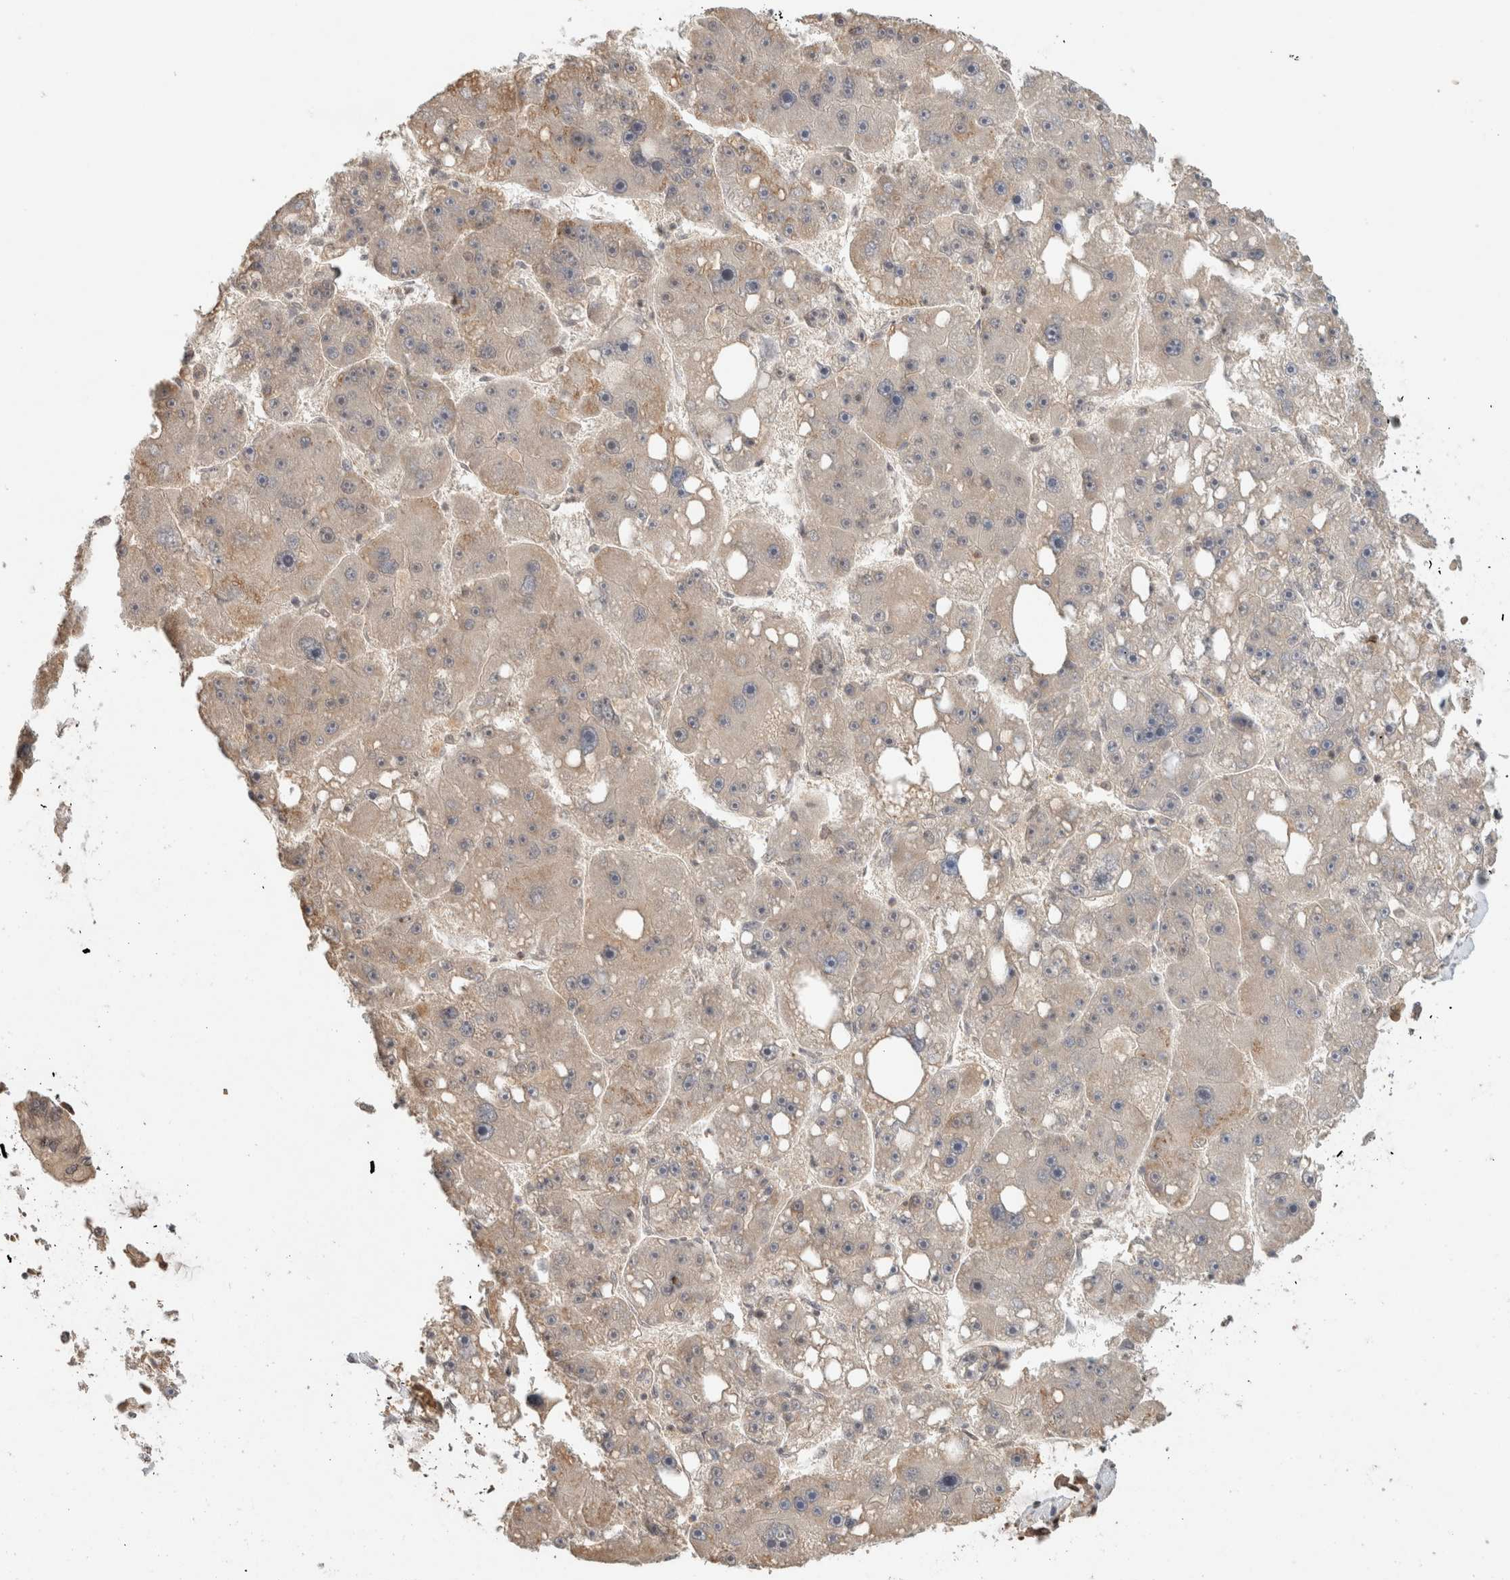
{"staining": {"intensity": "weak", "quantity": "<25%", "location": "cytoplasmic/membranous"}, "tissue": "liver cancer", "cell_type": "Tumor cells", "image_type": "cancer", "snomed": [{"axis": "morphology", "description": "Cholangiocarcinoma"}, {"axis": "topography", "description": "Liver"}], "caption": "High magnification brightfield microscopy of liver cancer stained with DAB (brown) and counterstained with hematoxylin (blue): tumor cells show no significant staining.", "gene": "CAAP1", "patient": {"sex": "male", "age": 50}}